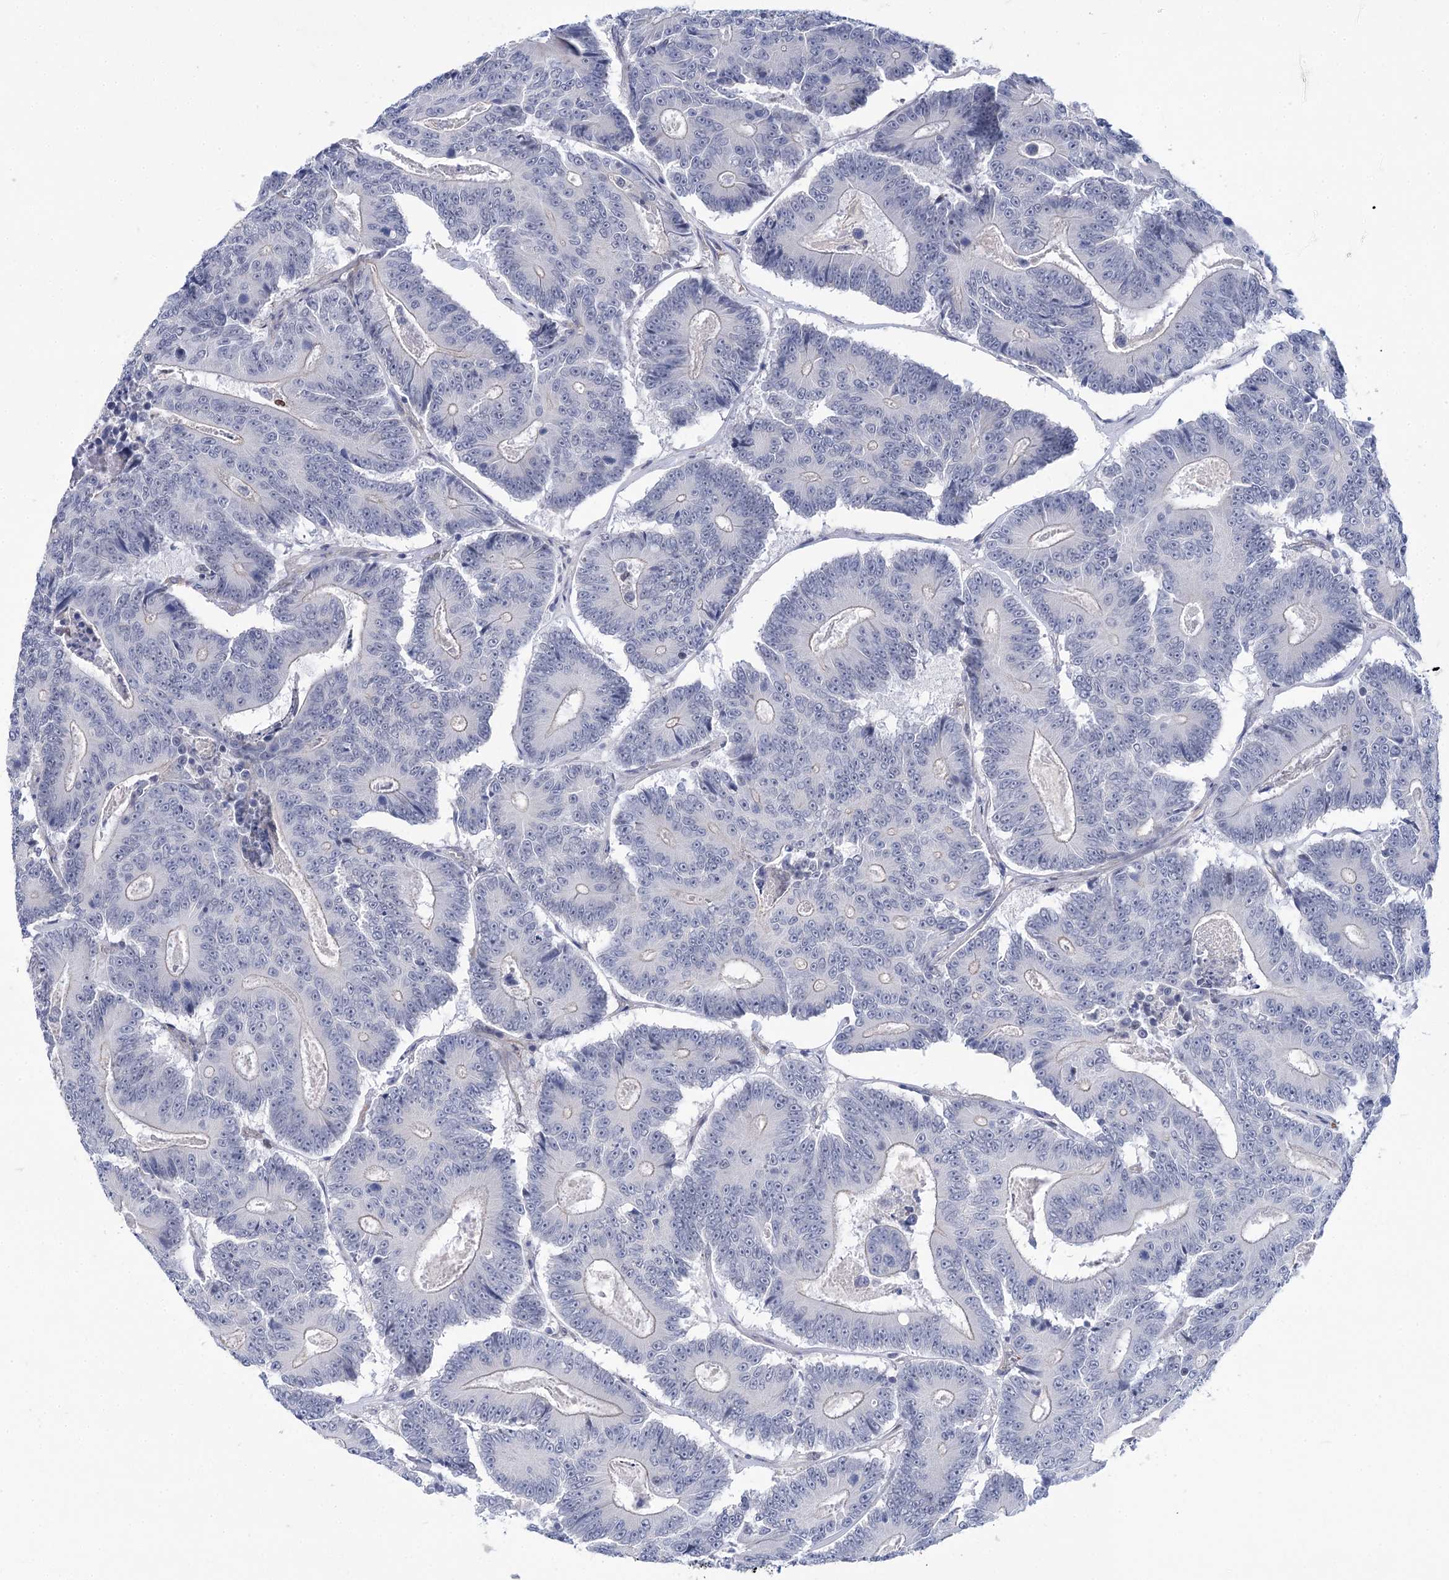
{"staining": {"intensity": "negative", "quantity": "none", "location": "none"}, "tissue": "colorectal cancer", "cell_type": "Tumor cells", "image_type": "cancer", "snomed": [{"axis": "morphology", "description": "Adenocarcinoma, NOS"}, {"axis": "topography", "description": "Colon"}], "caption": "This is an immunohistochemistry (IHC) histopathology image of colorectal adenocarcinoma. There is no expression in tumor cells.", "gene": "THAP6", "patient": {"sex": "male", "age": 83}}